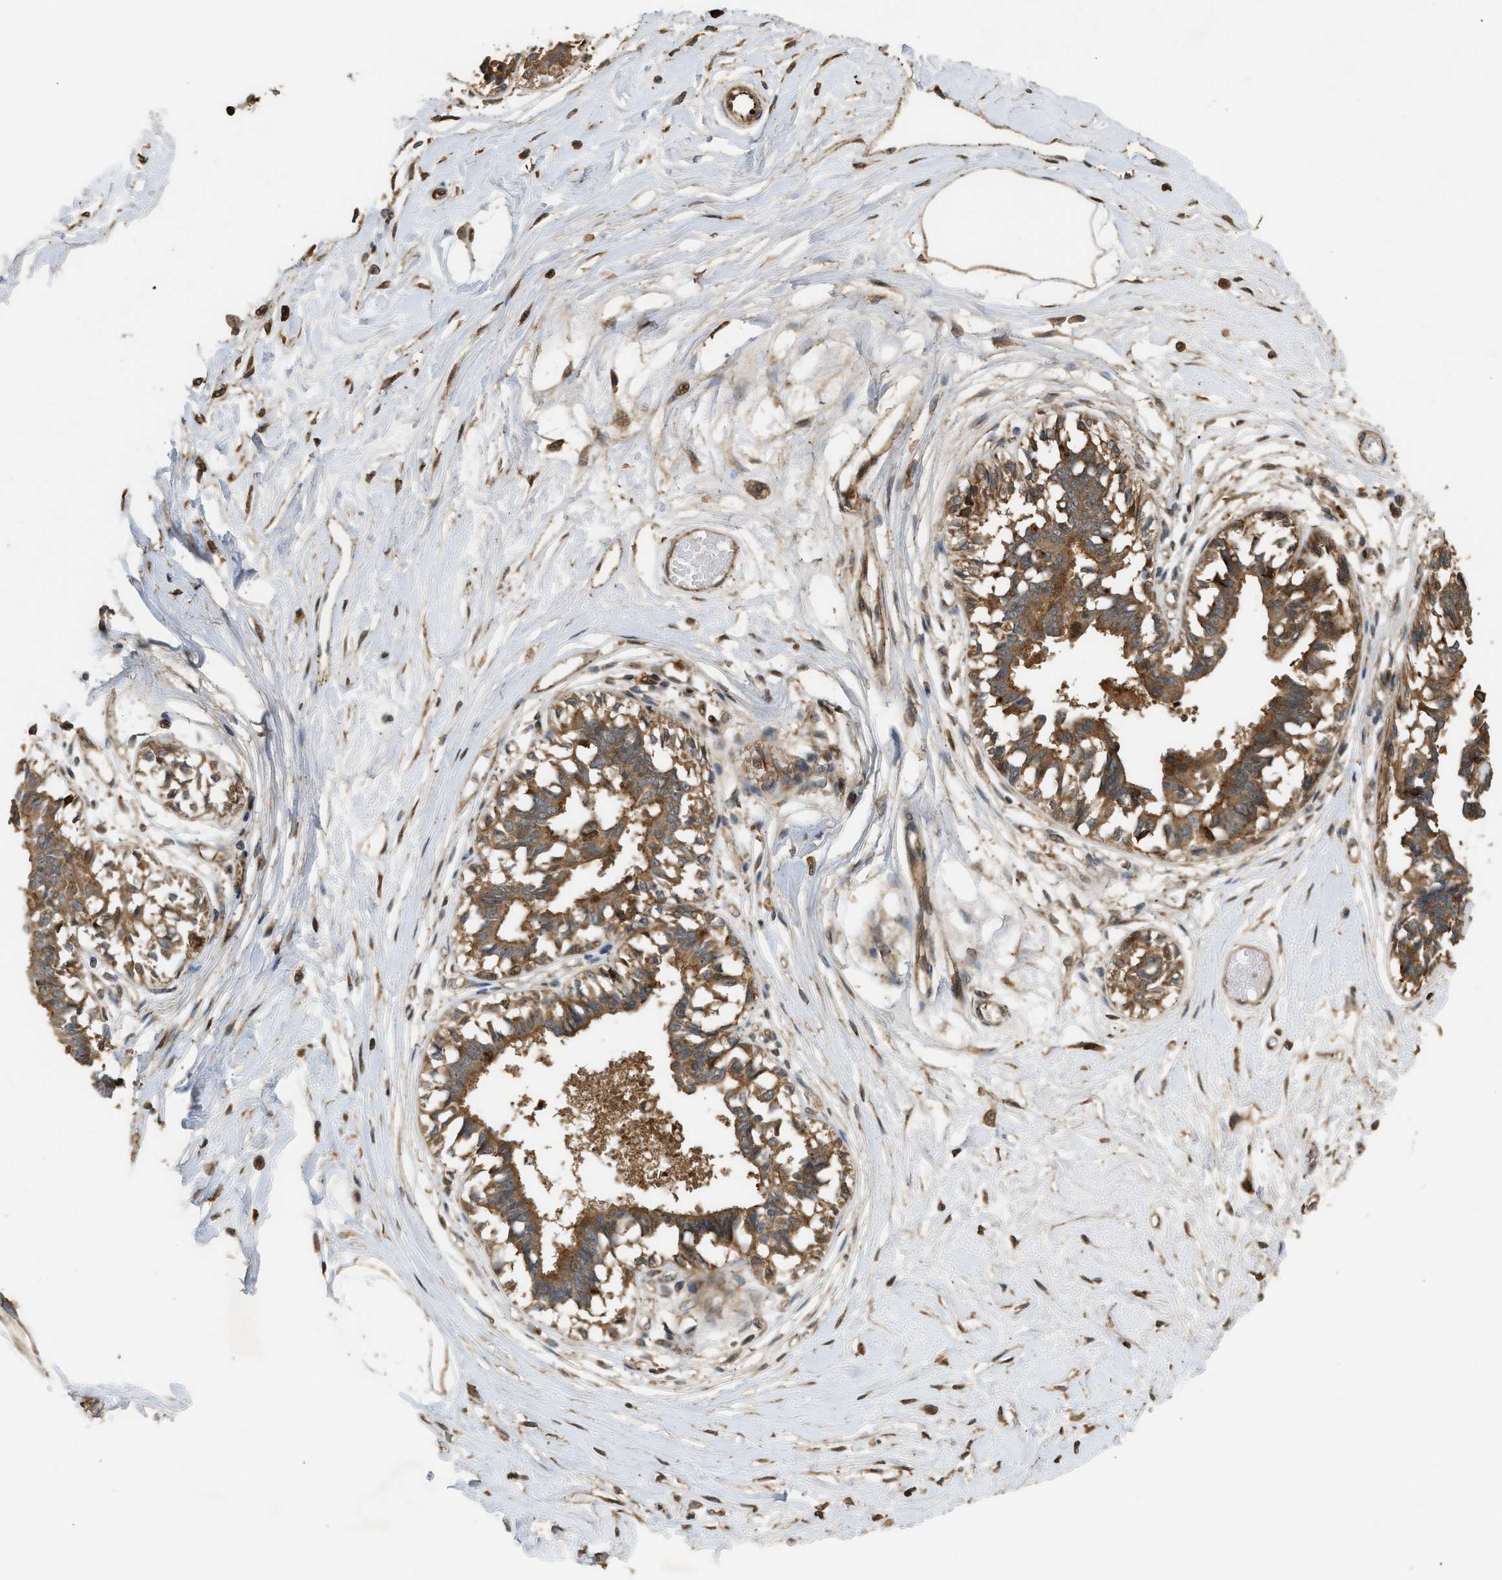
{"staining": {"intensity": "strong", "quantity": ">75%", "location": "cytoplasmic/membranous"}, "tissue": "breast", "cell_type": "Glandular cells", "image_type": "normal", "snomed": [{"axis": "morphology", "description": "Normal tissue, NOS"}, {"axis": "topography", "description": "Breast"}], "caption": "Immunohistochemical staining of normal human breast reveals high levels of strong cytoplasmic/membranous staining in about >75% of glandular cells.", "gene": "ENSG00000282218", "patient": {"sex": "female", "age": 45}}